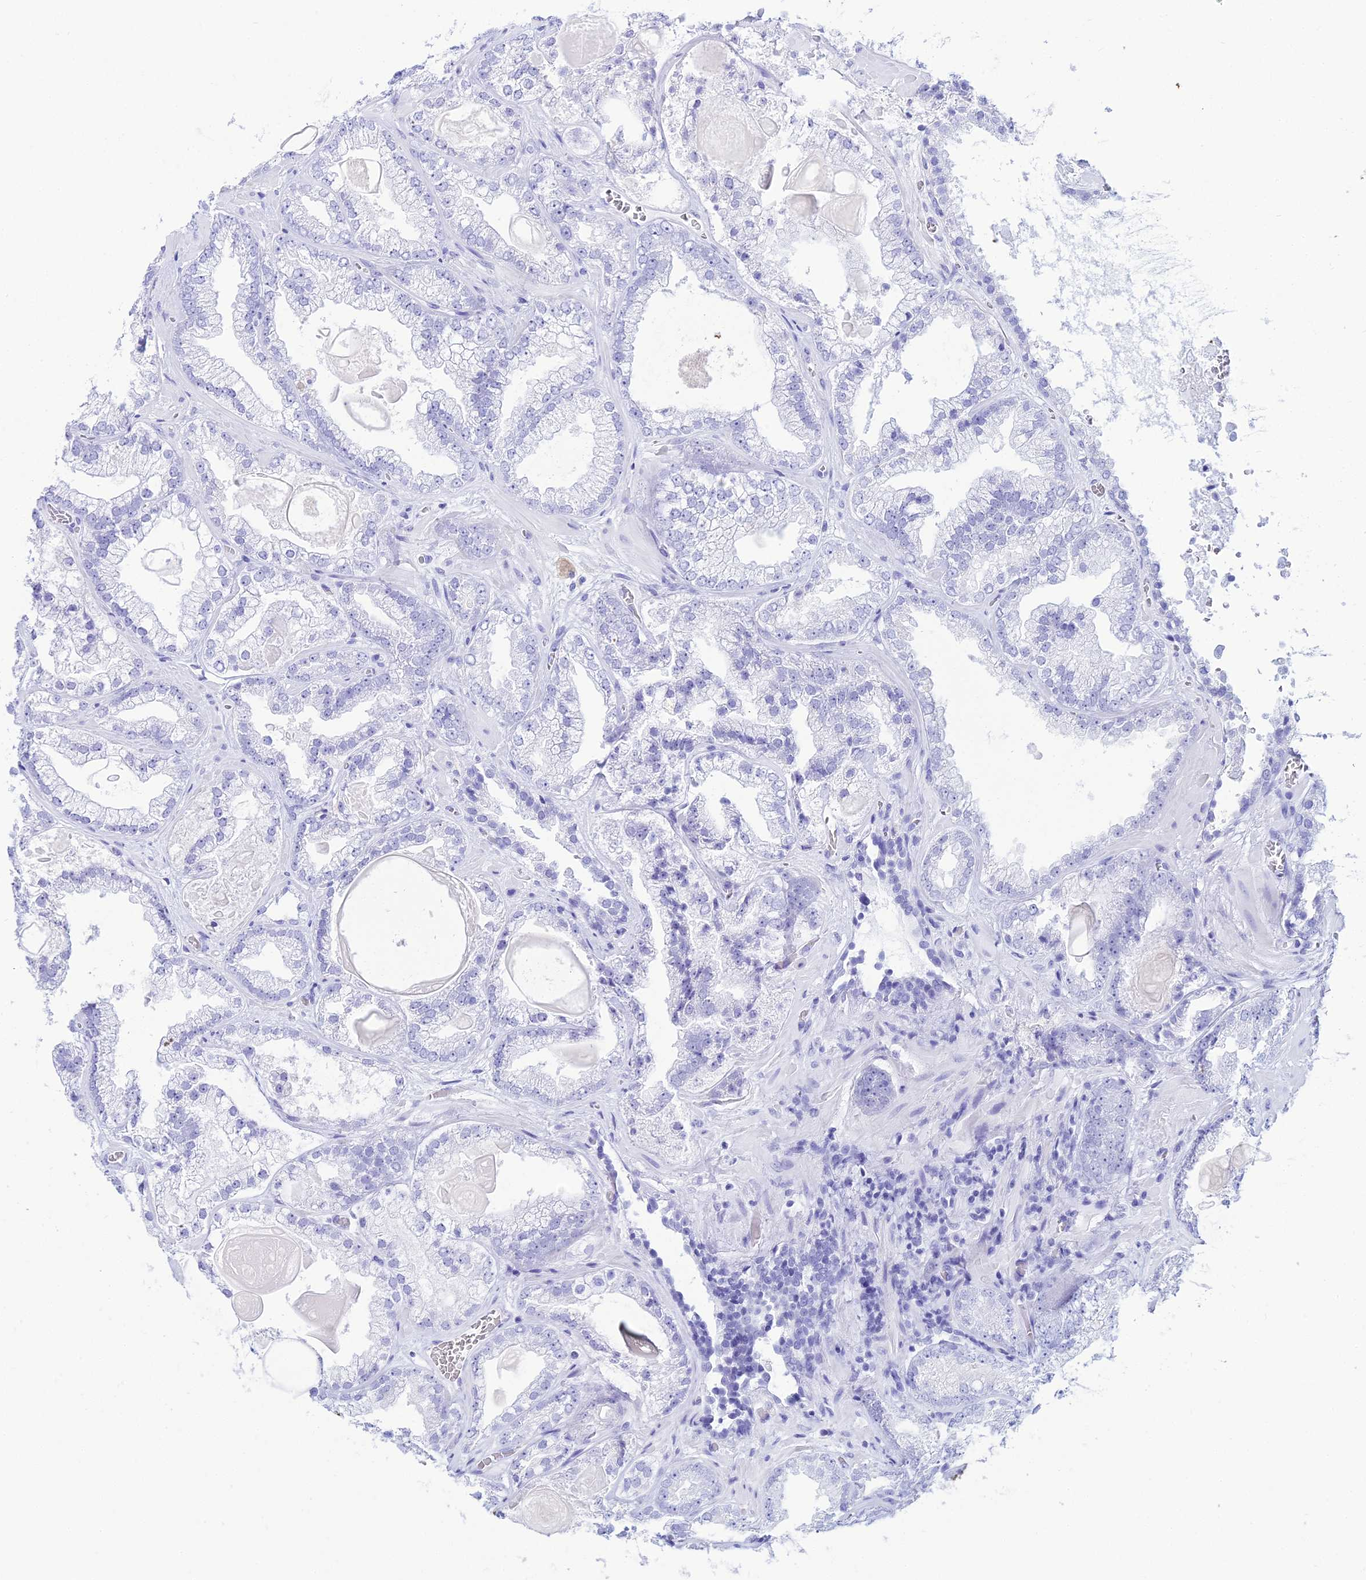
{"staining": {"intensity": "negative", "quantity": "none", "location": "none"}, "tissue": "prostate cancer", "cell_type": "Tumor cells", "image_type": "cancer", "snomed": [{"axis": "morphology", "description": "Adenocarcinoma, Low grade"}, {"axis": "topography", "description": "Prostate"}], "caption": "Micrograph shows no significant protein staining in tumor cells of prostate adenocarcinoma (low-grade). The staining was performed using DAB (3,3'-diaminobenzidine) to visualize the protein expression in brown, while the nuclei were stained in blue with hematoxylin (Magnification: 20x).", "gene": "ZNF442", "patient": {"sex": "male", "age": 57}}